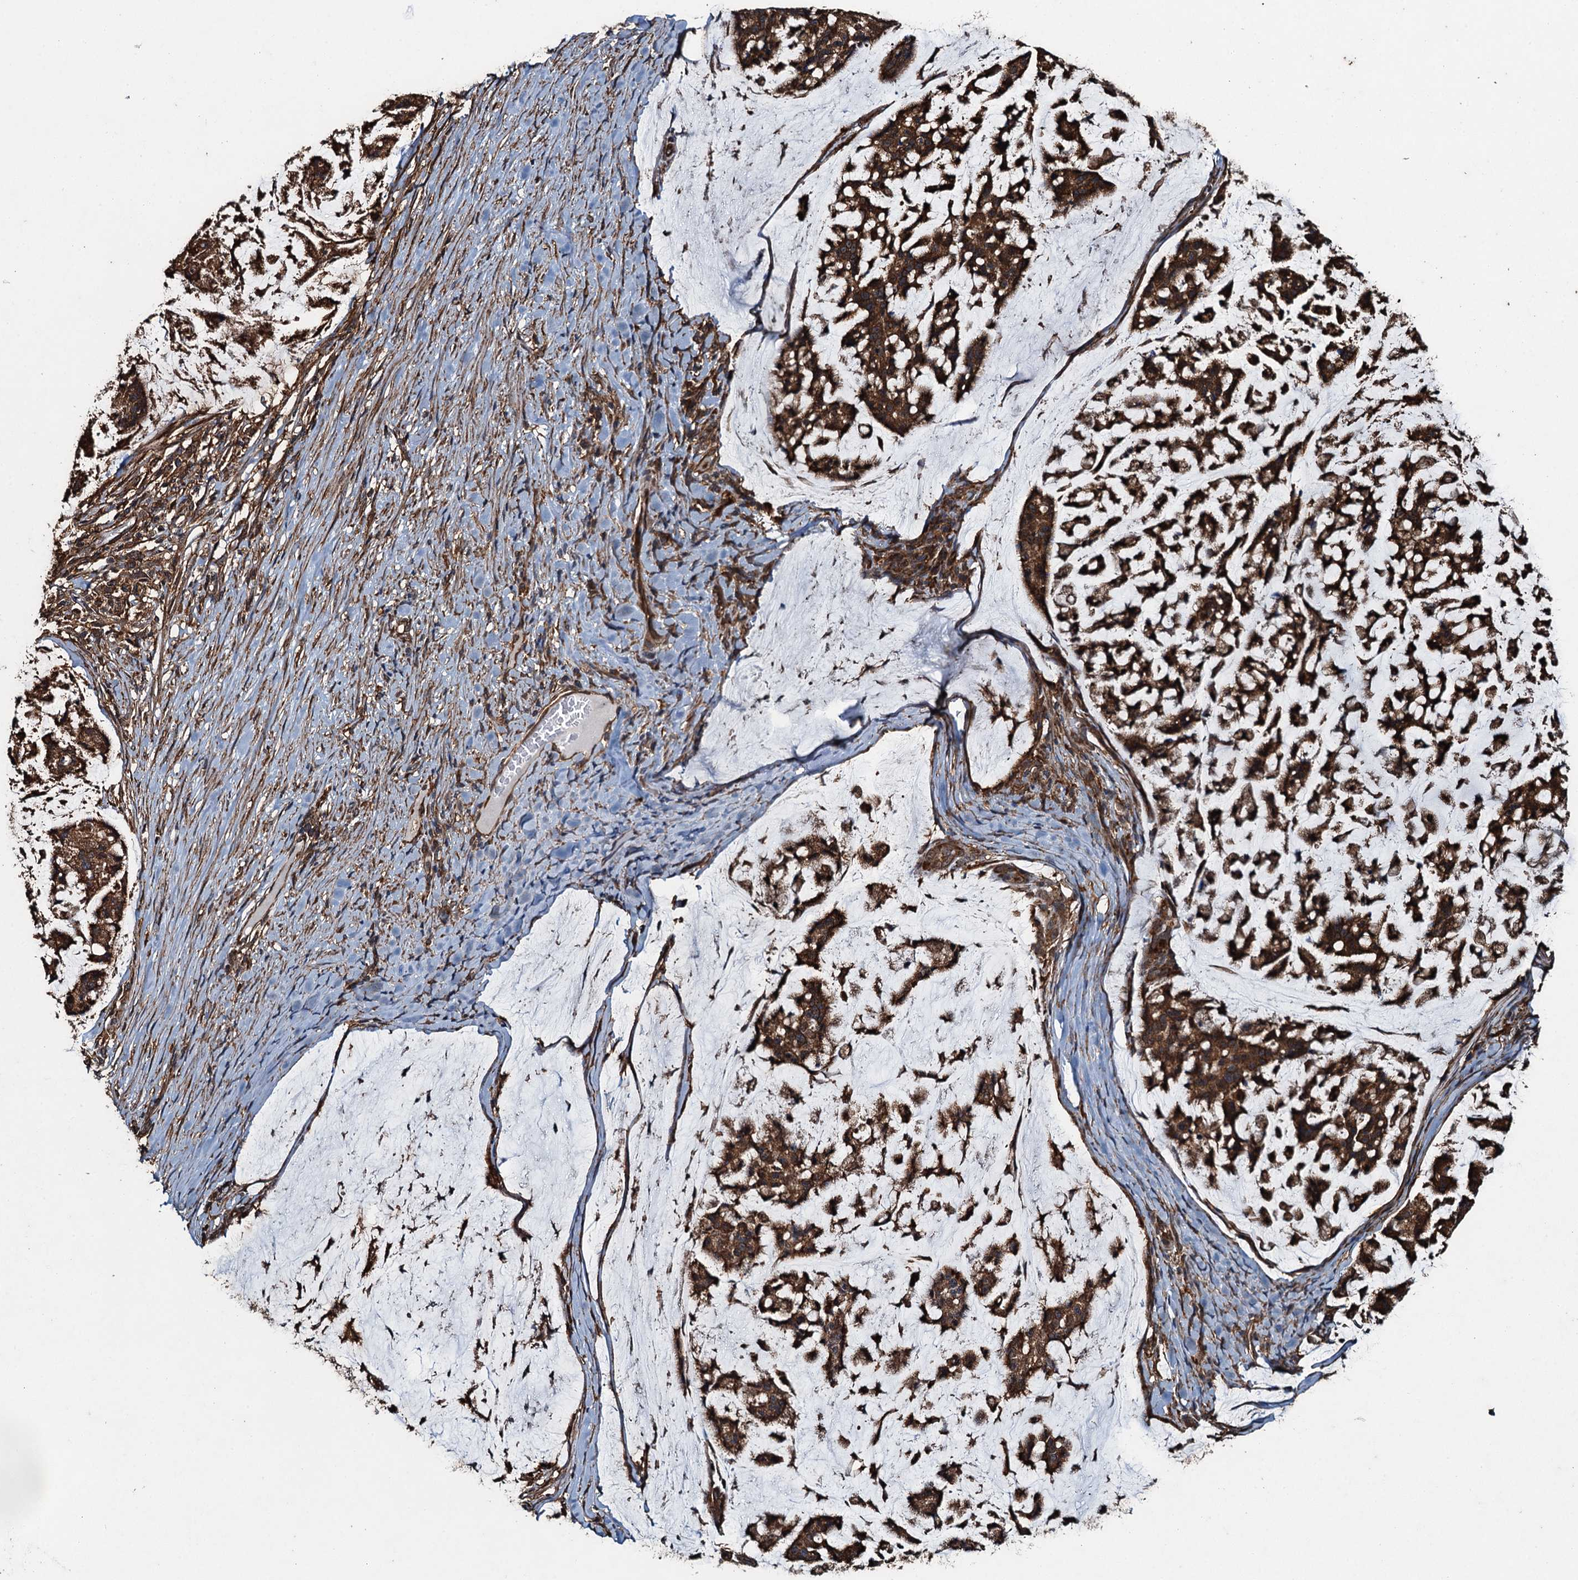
{"staining": {"intensity": "strong", "quantity": ">75%", "location": "cytoplasmic/membranous"}, "tissue": "stomach cancer", "cell_type": "Tumor cells", "image_type": "cancer", "snomed": [{"axis": "morphology", "description": "Adenocarcinoma, NOS"}, {"axis": "topography", "description": "Stomach, lower"}], "caption": "Protein analysis of stomach cancer tissue exhibits strong cytoplasmic/membranous positivity in about >75% of tumor cells.", "gene": "WHAMM", "patient": {"sex": "male", "age": 67}}